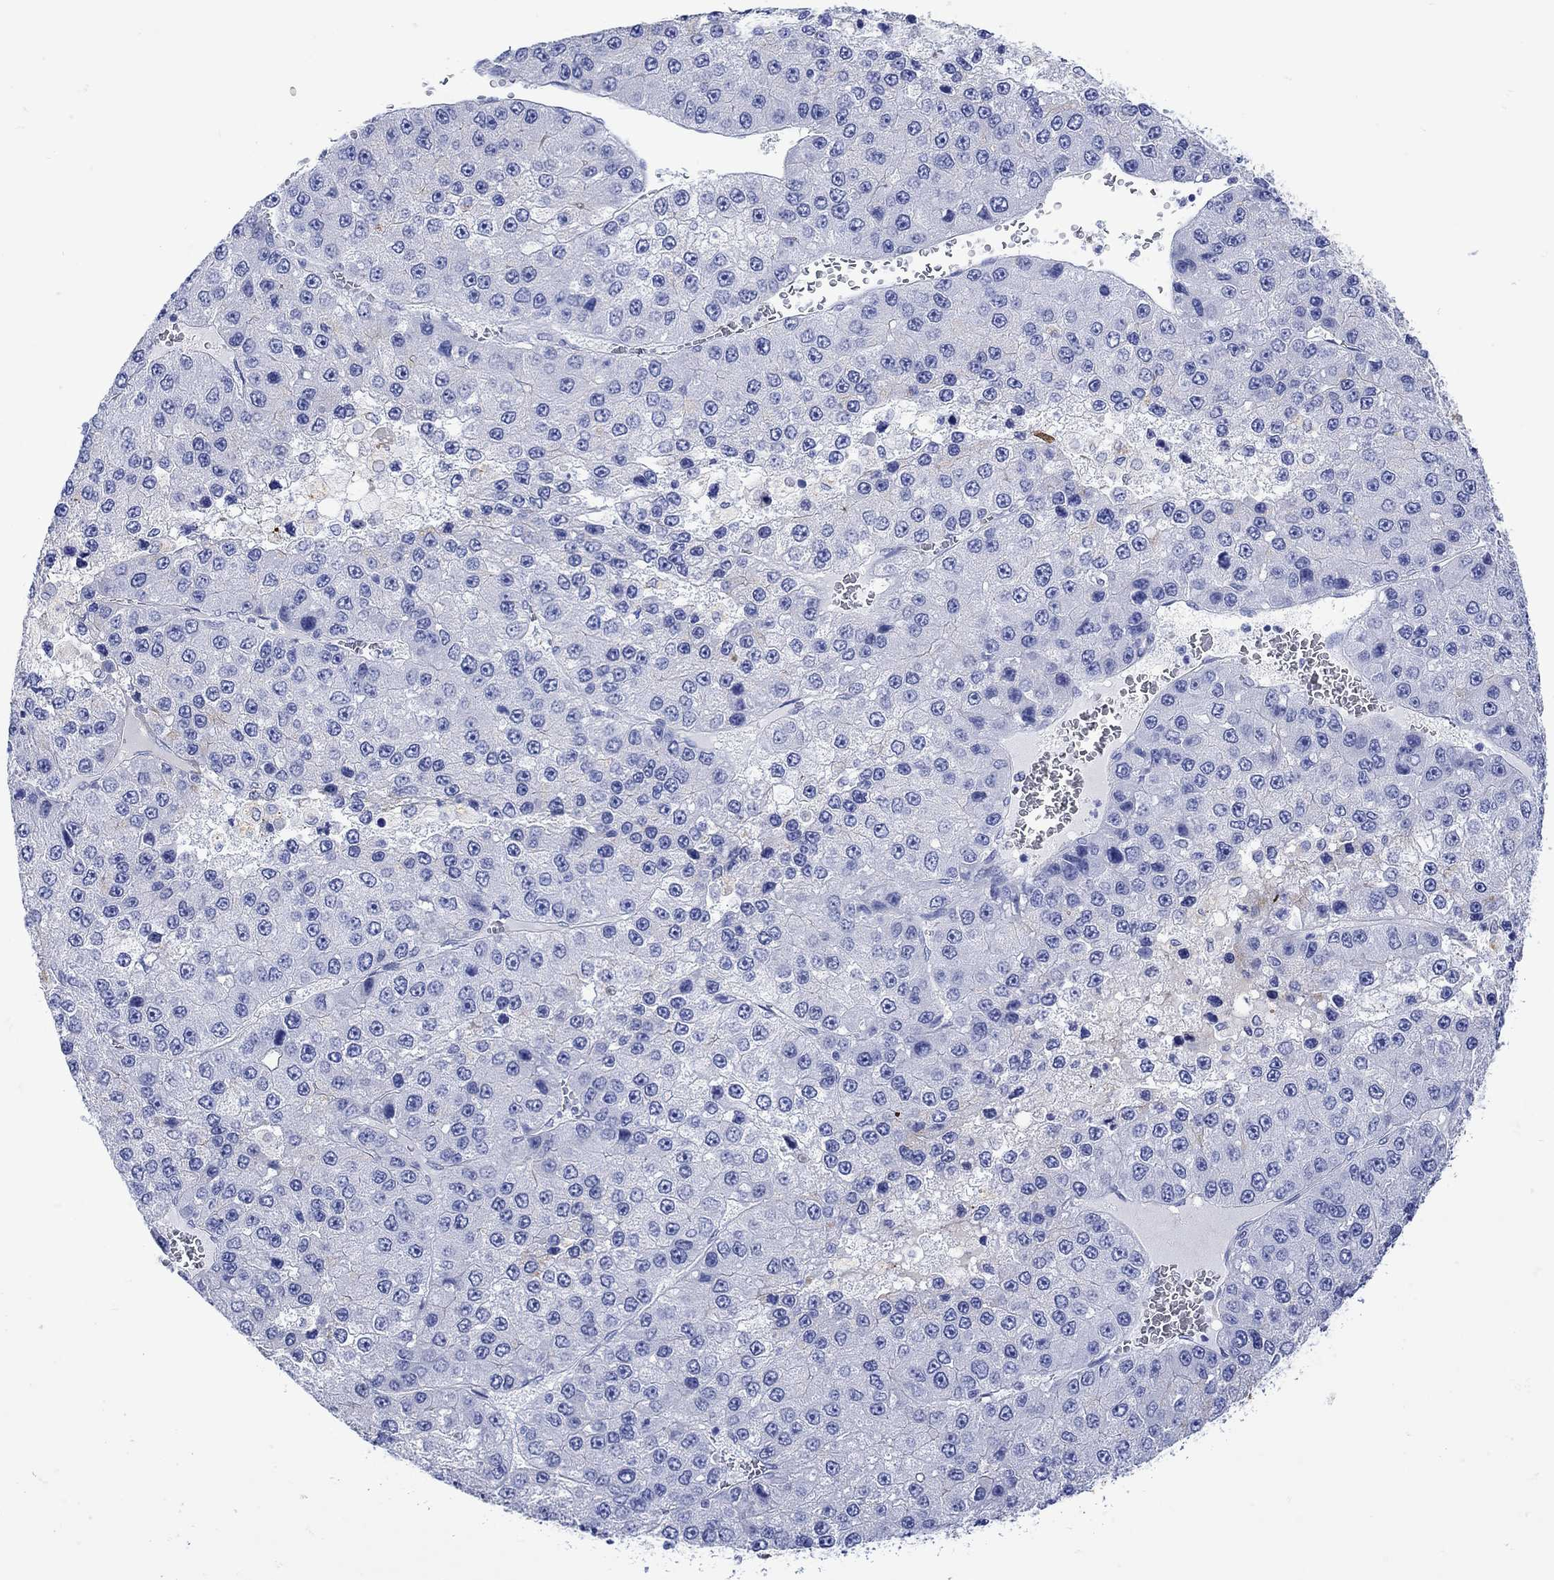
{"staining": {"intensity": "negative", "quantity": "none", "location": "none"}, "tissue": "liver cancer", "cell_type": "Tumor cells", "image_type": "cancer", "snomed": [{"axis": "morphology", "description": "Carcinoma, Hepatocellular, NOS"}, {"axis": "topography", "description": "Liver"}], "caption": "Human liver cancer (hepatocellular carcinoma) stained for a protein using immunohistochemistry (IHC) exhibits no expression in tumor cells.", "gene": "ANKMY1", "patient": {"sex": "female", "age": 73}}